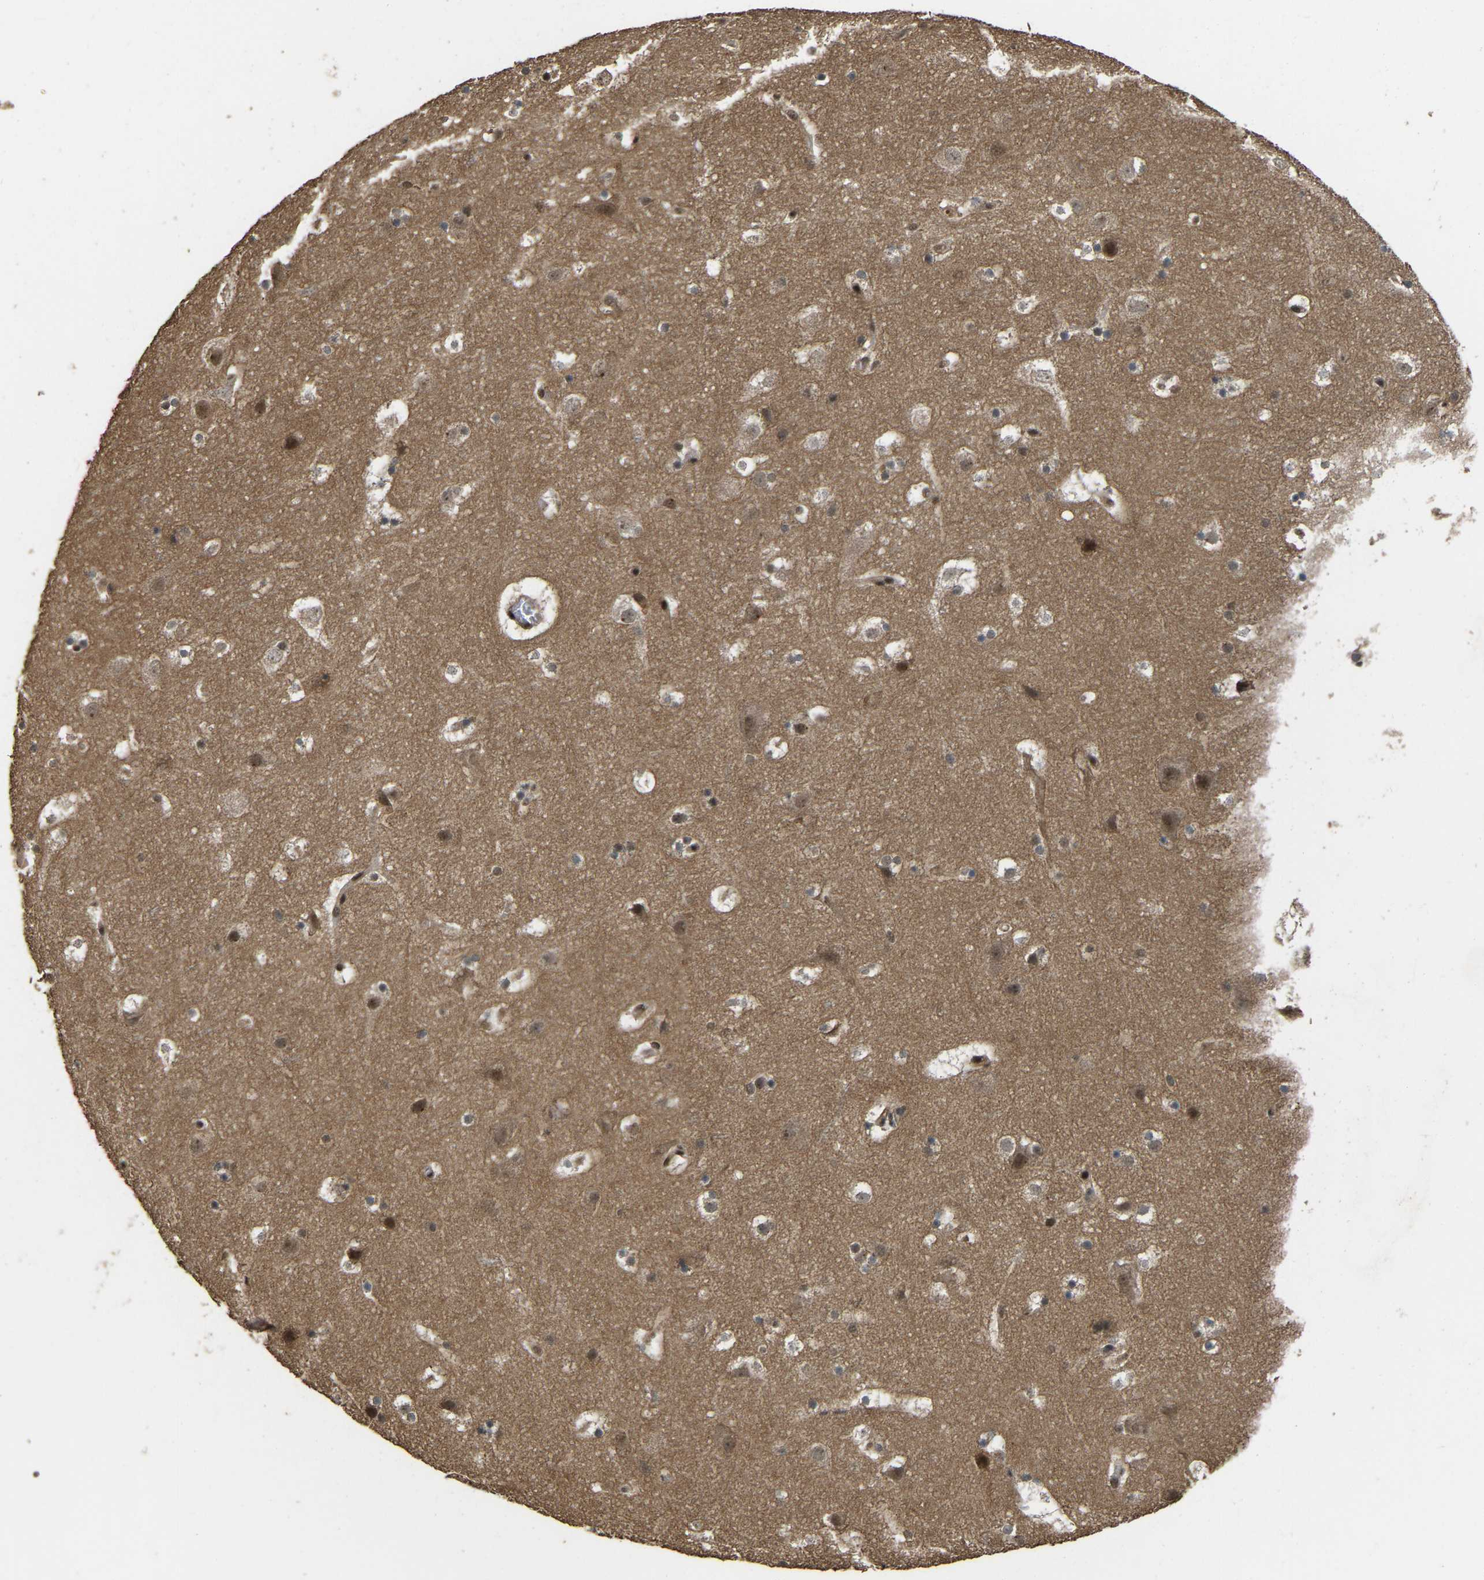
{"staining": {"intensity": "moderate", "quantity": ">75%", "location": "cytoplasmic/membranous,nuclear"}, "tissue": "cerebral cortex", "cell_type": "Endothelial cells", "image_type": "normal", "snomed": [{"axis": "morphology", "description": "Normal tissue, NOS"}, {"axis": "topography", "description": "Cerebral cortex"}], "caption": "Cerebral cortex was stained to show a protein in brown. There is medium levels of moderate cytoplasmic/membranous,nuclear expression in approximately >75% of endothelial cells. The staining was performed using DAB, with brown indicating positive protein expression. Nuclei are stained blue with hematoxylin.", "gene": "ARHGAP23", "patient": {"sex": "male", "age": 45}}